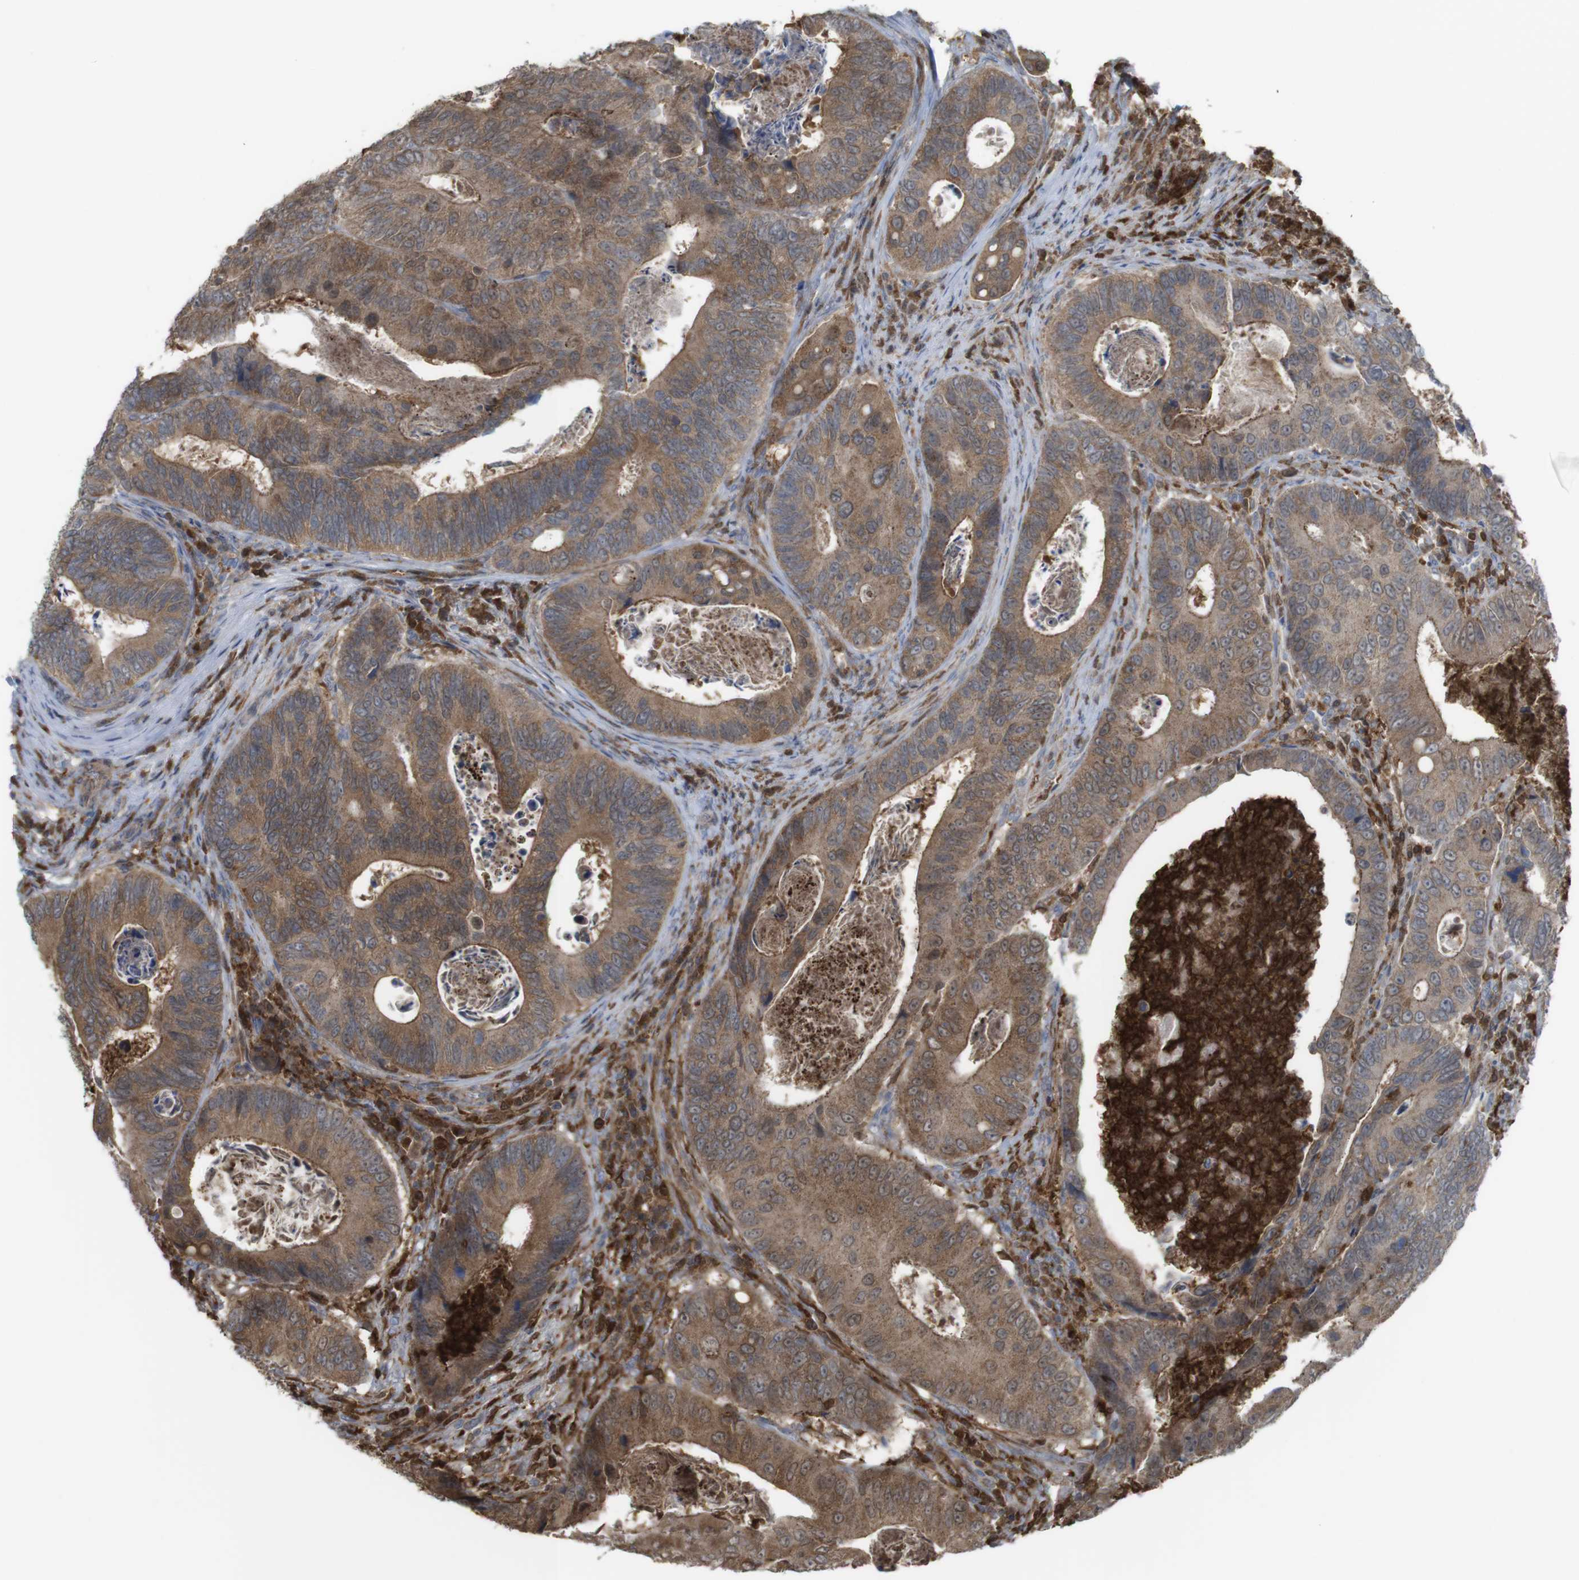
{"staining": {"intensity": "moderate", "quantity": ">75%", "location": "cytoplasmic/membranous"}, "tissue": "colorectal cancer", "cell_type": "Tumor cells", "image_type": "cancer", "snomed": [{"axis": "morphology", "description": "Inflammation, NOS"}, {"axis": "morphology", "description": "Adenocarcinoma, NOS"}, {"axis": "topography", "description": "Colon"}], "caption": "Immunohistochemistry (DAB (3,3'-diaminobenzidine)) staining of adenocarcinoma (colorectal) exhibits moderate cytoplasmic/membranous protein staining in approximately >75% of tumor cells.", "gene": "PRKCD", "patient": {"sex": "male", "age": 72}}